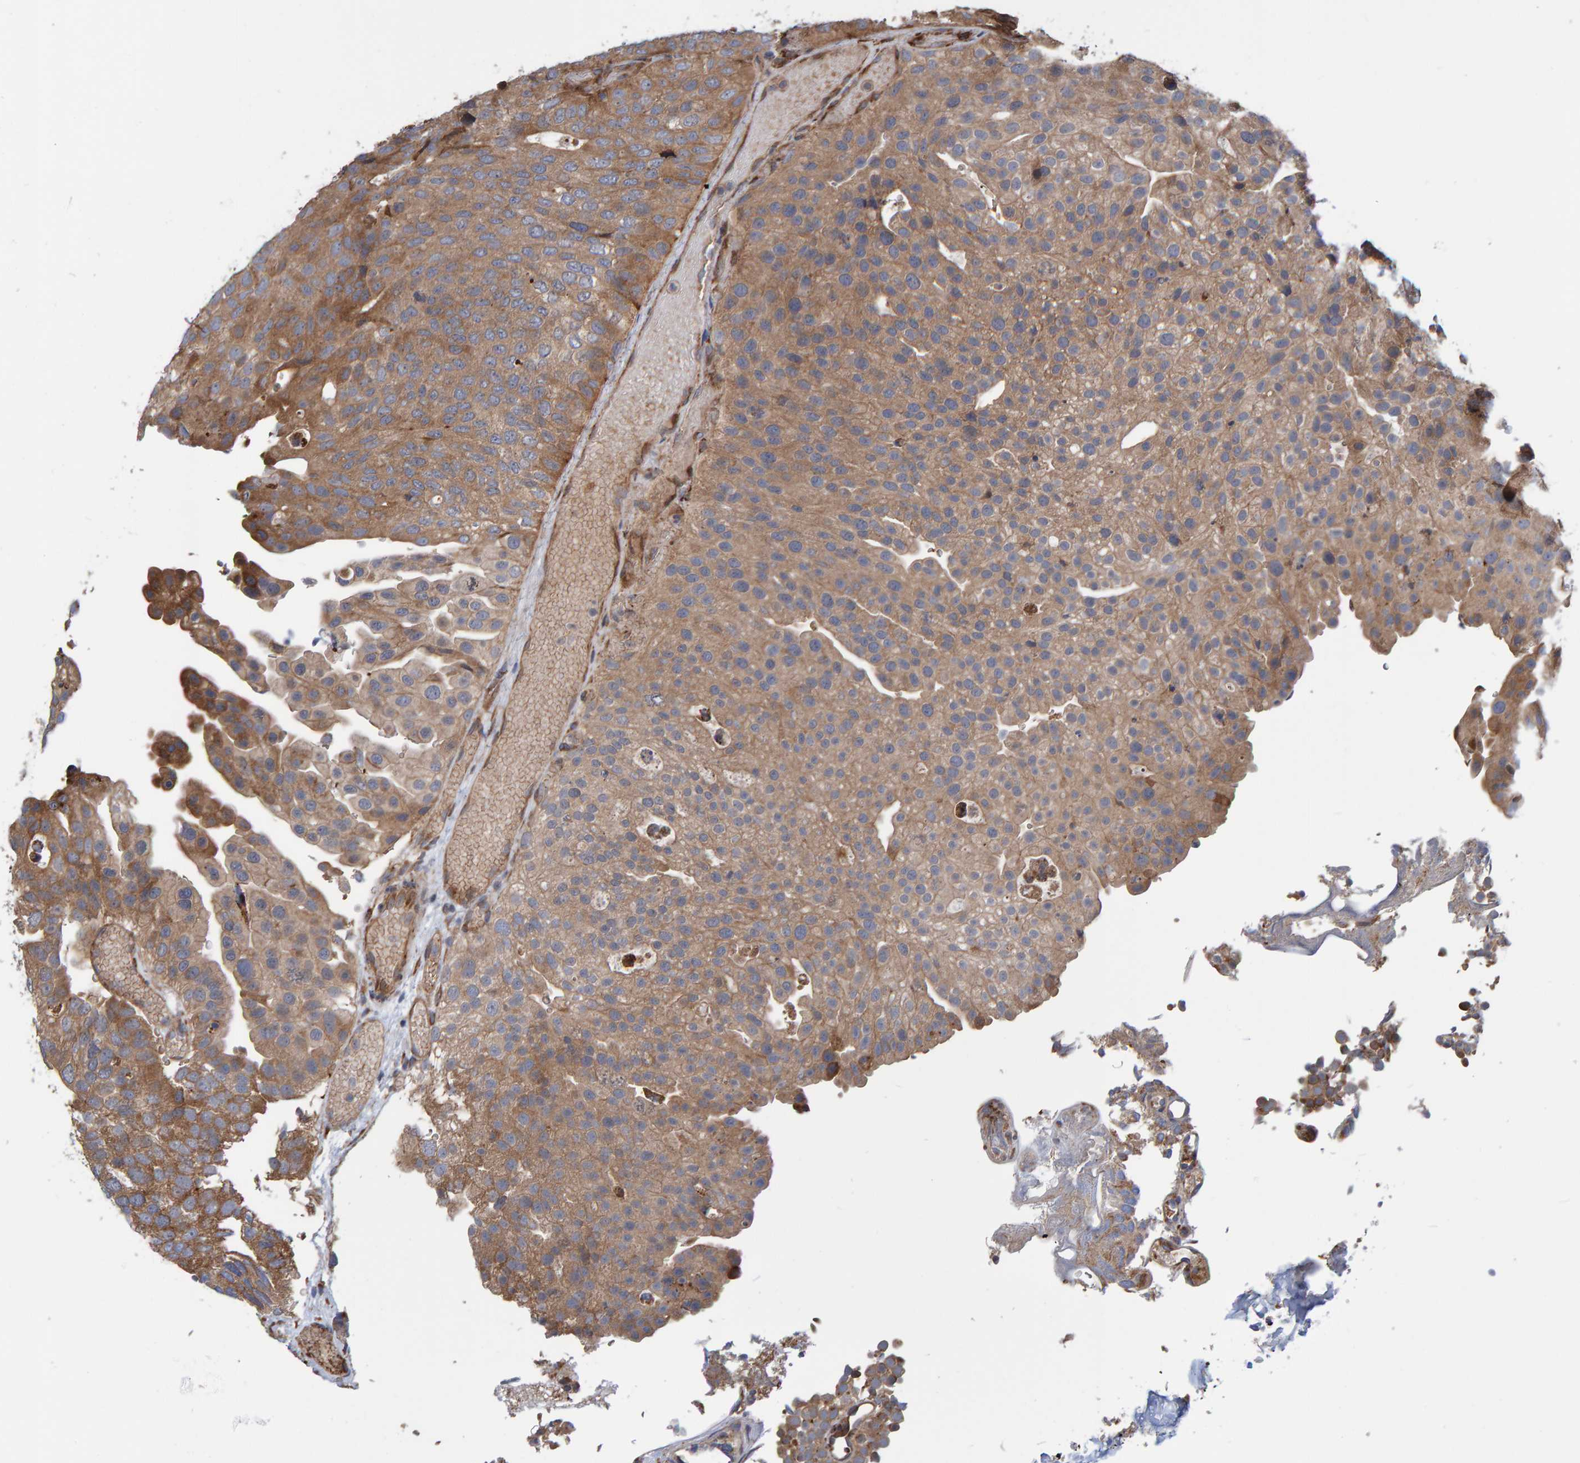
{"staining": {"intensity": "moderate", "quantity": "25%-75%", "location": "cytoplasmic/membranous"}, "tissue": "urothelial cancer", "cell_type": "Tumor cells", "image_type": "cancer", "snomed": [{"axis": "morphology", "description": "Urothelial carcinoma, Low grade"}, {"axis": "topography", "description": "Urinary bladder"}], "caption": "A histopathology image of human urothelial carcinoma (low-grade) stained for a protein displays moderate cytoplasmic/membranous brown staining in tumor cells. The protein of interest is stained brown, and the nuclei are stained in blue (DAB IHC with brightfield microscopy, high magnification).", "gene": "KIAA0753", "patient": {"sex": "male", "age": 78}}